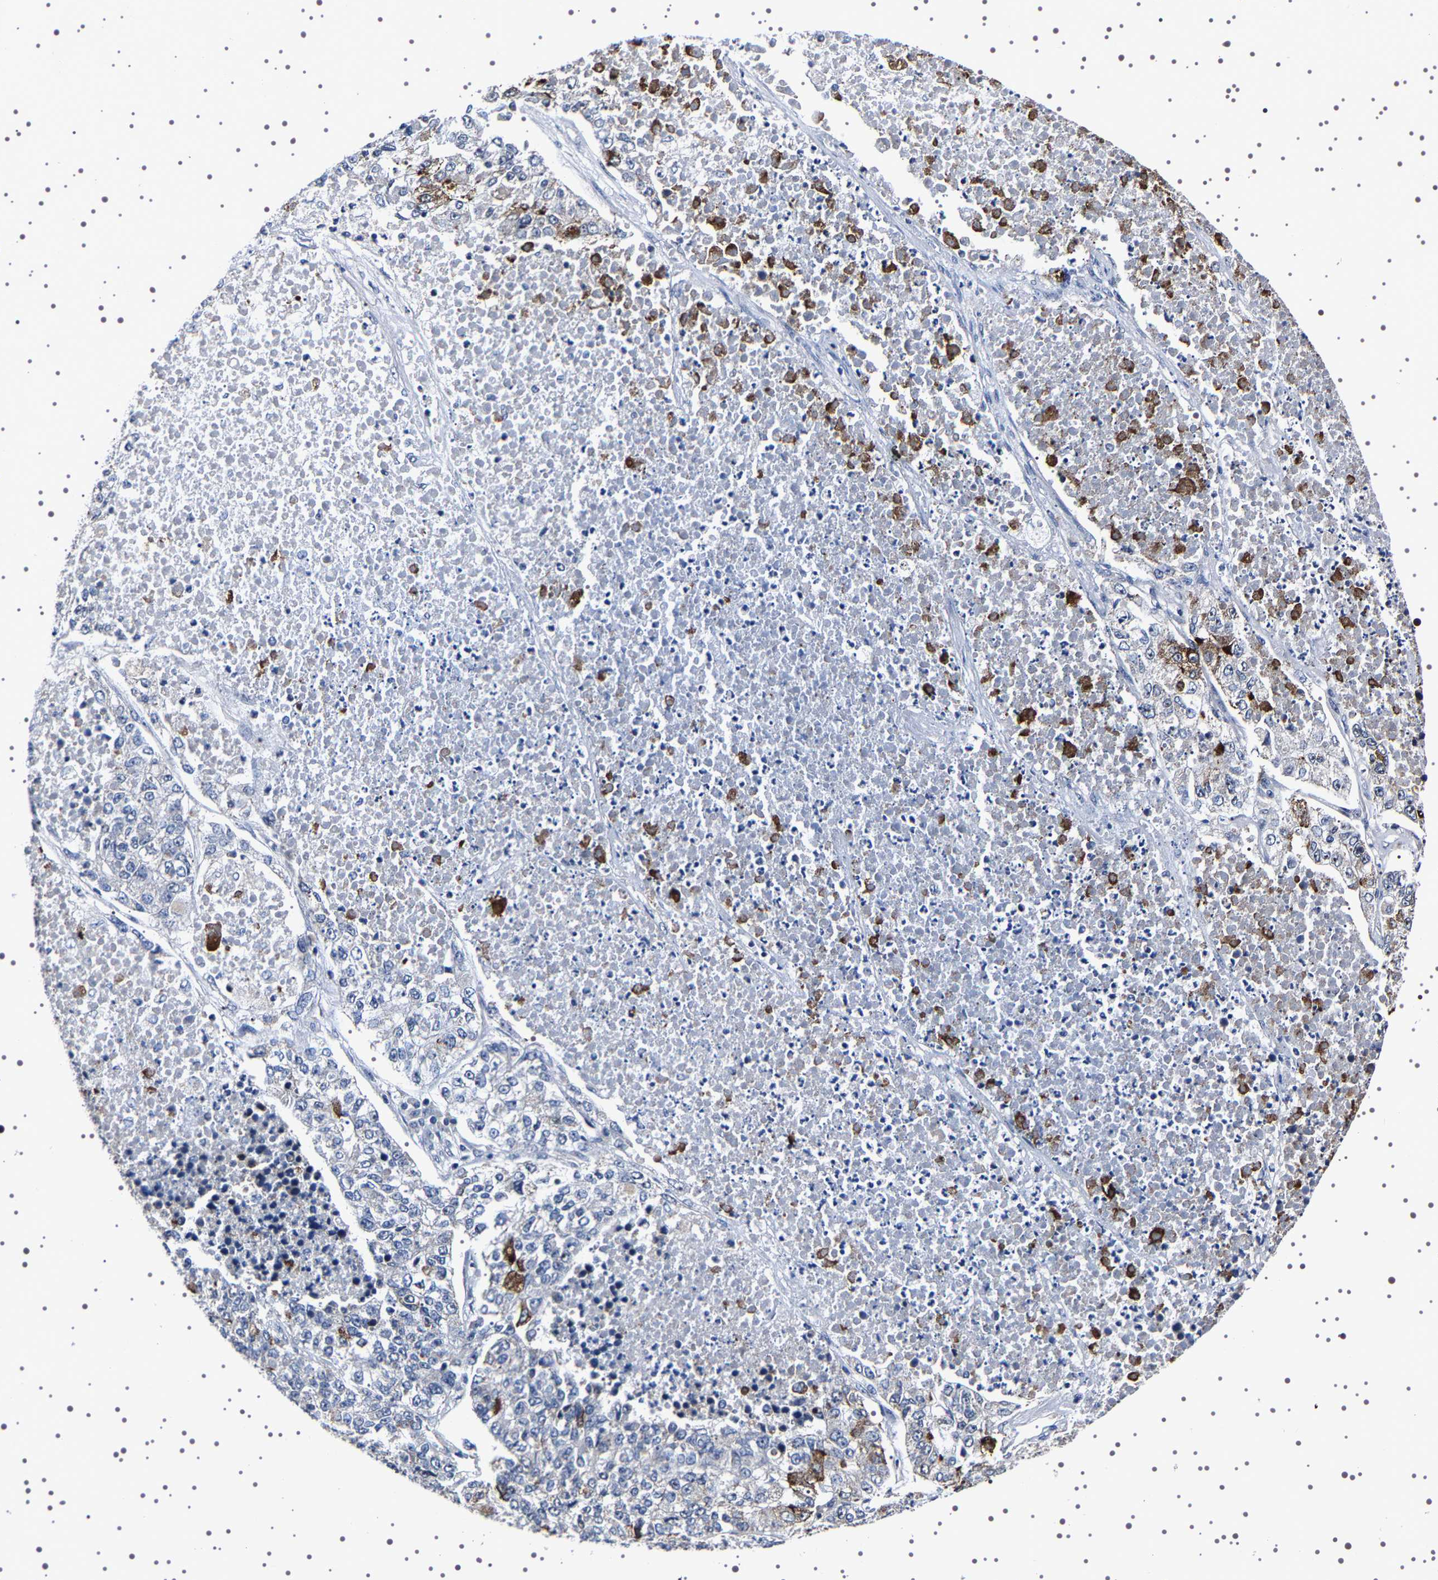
{"staining": {"intensity": "moderate", "quantity": "25%-75%", "location": "cytoplasmic/membranous"}, "tissue": "lung cancer", "cell_type": "Tumor cells", "image_type": "cancer", "snomed": [{"axis": "morphology", "description": "Adenocarcinoma, NOS"}, {"axis": "topography", "description": "Lung"}], "caption": "An image showing moderate cytoplasmic/membranous positivity in about 25%-75% of tumor cells in adenocarcinoma (lung), as visualized by brown immunohistochemical staining.", "gene": "GNL3", "patient": {"sex": "male", "age": 49}}